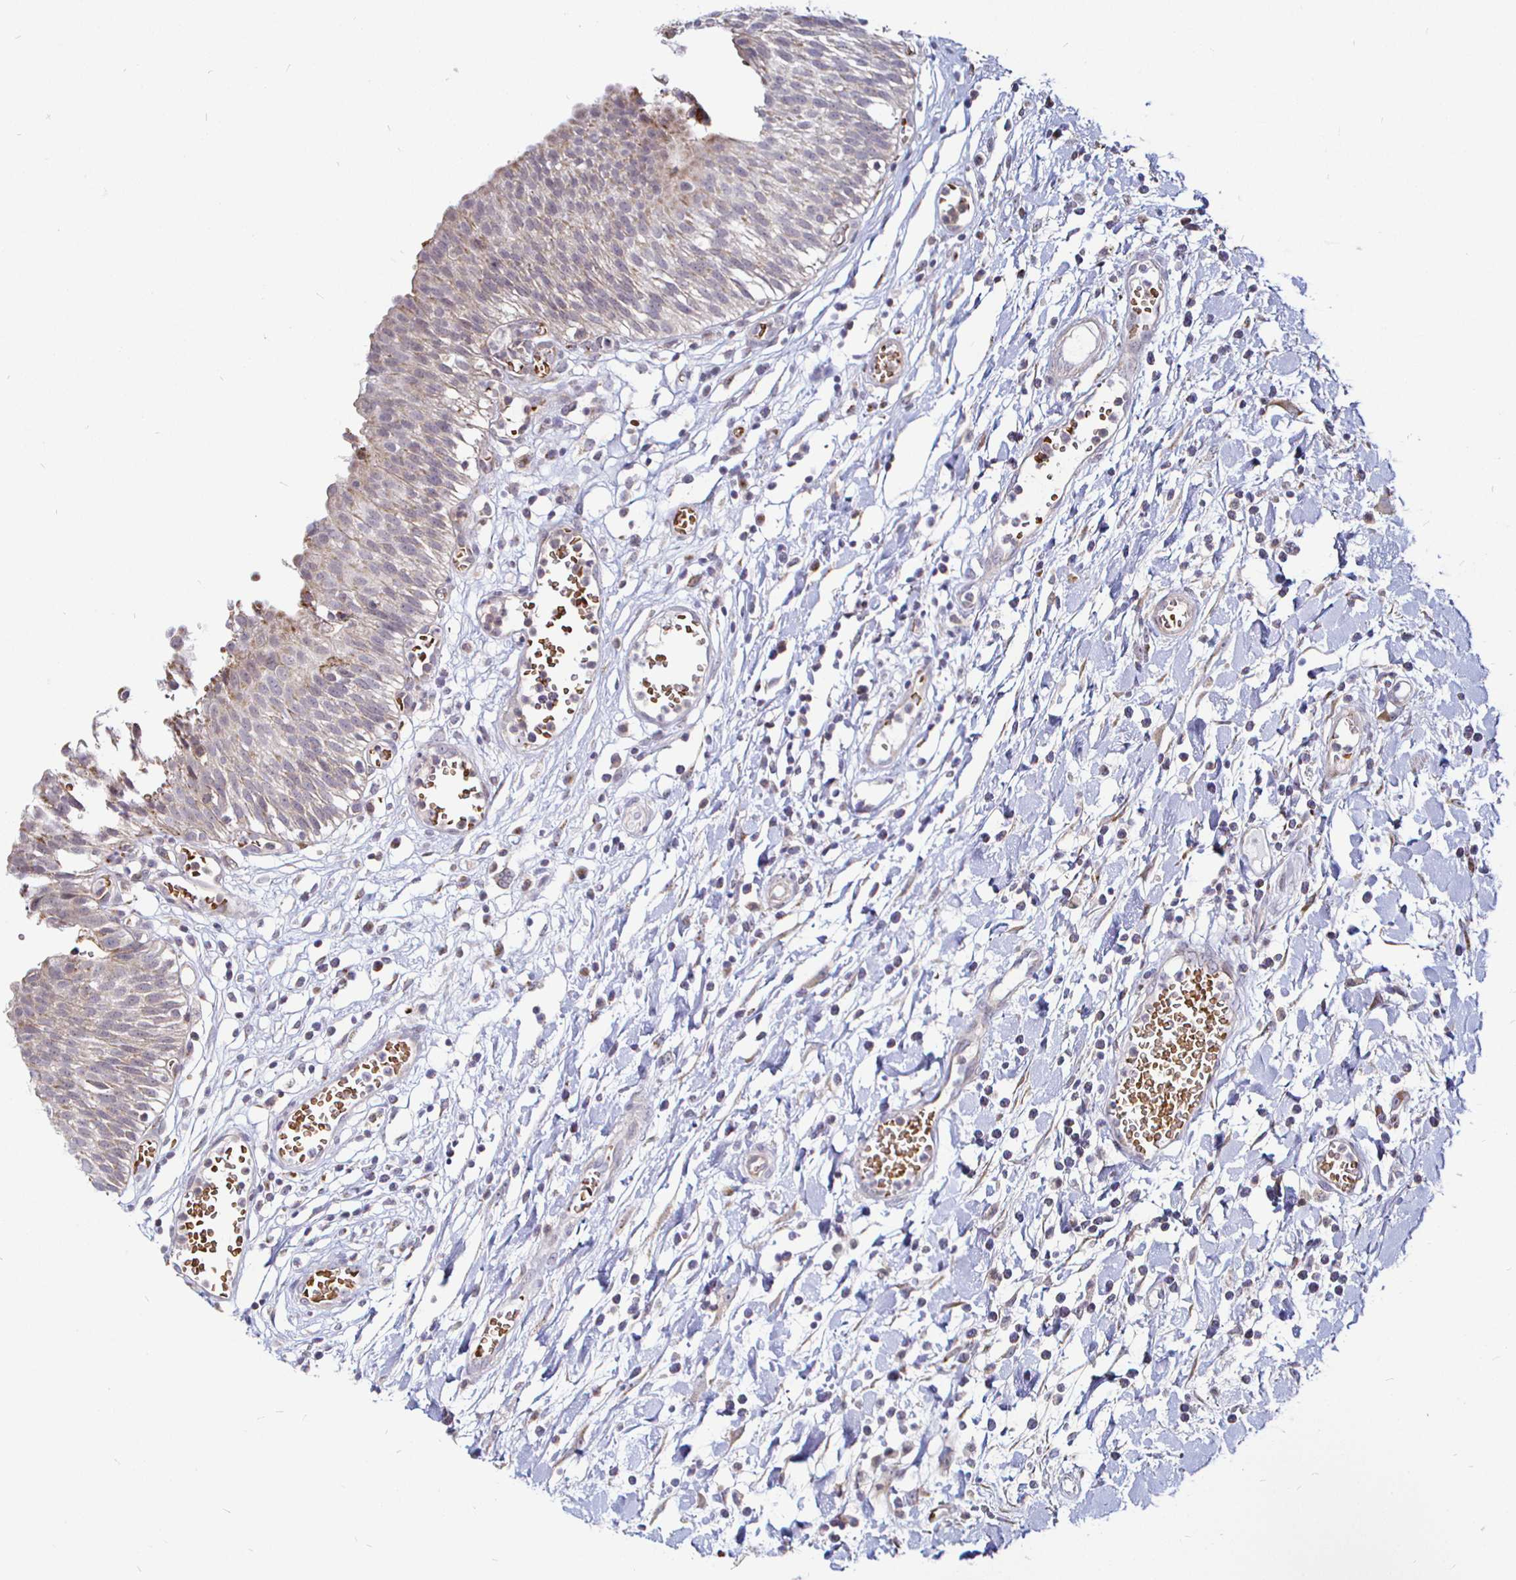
{"staining": {"intensity": "weak", "quantity": "25%-75%", "location": "cytoplasmic/membranous"}, "tissue": "urinary bladder", "cell_type": "Urothelial cells", "image_type": "normal", "snomed": [{"axis": "morphology", "description": "Normal tissue, NOS"}, {"axis": "topography", "description": "Urinary bladder"}], "caption": "Urinary bladder stained with DAB (3,3'-diaminobenzidine) IHC exhibits low levels of weak cytoplasmic/membranous expression in about 25%-75% of urothelial cells. Using DAB (3,3'-diaminobenzidine) (brown) and hematoxylin (blue) stains, captured at high magnification using brightfield microscopy.", "gene": "ATG3", "patient": {"sex": "male", "age": 64}}